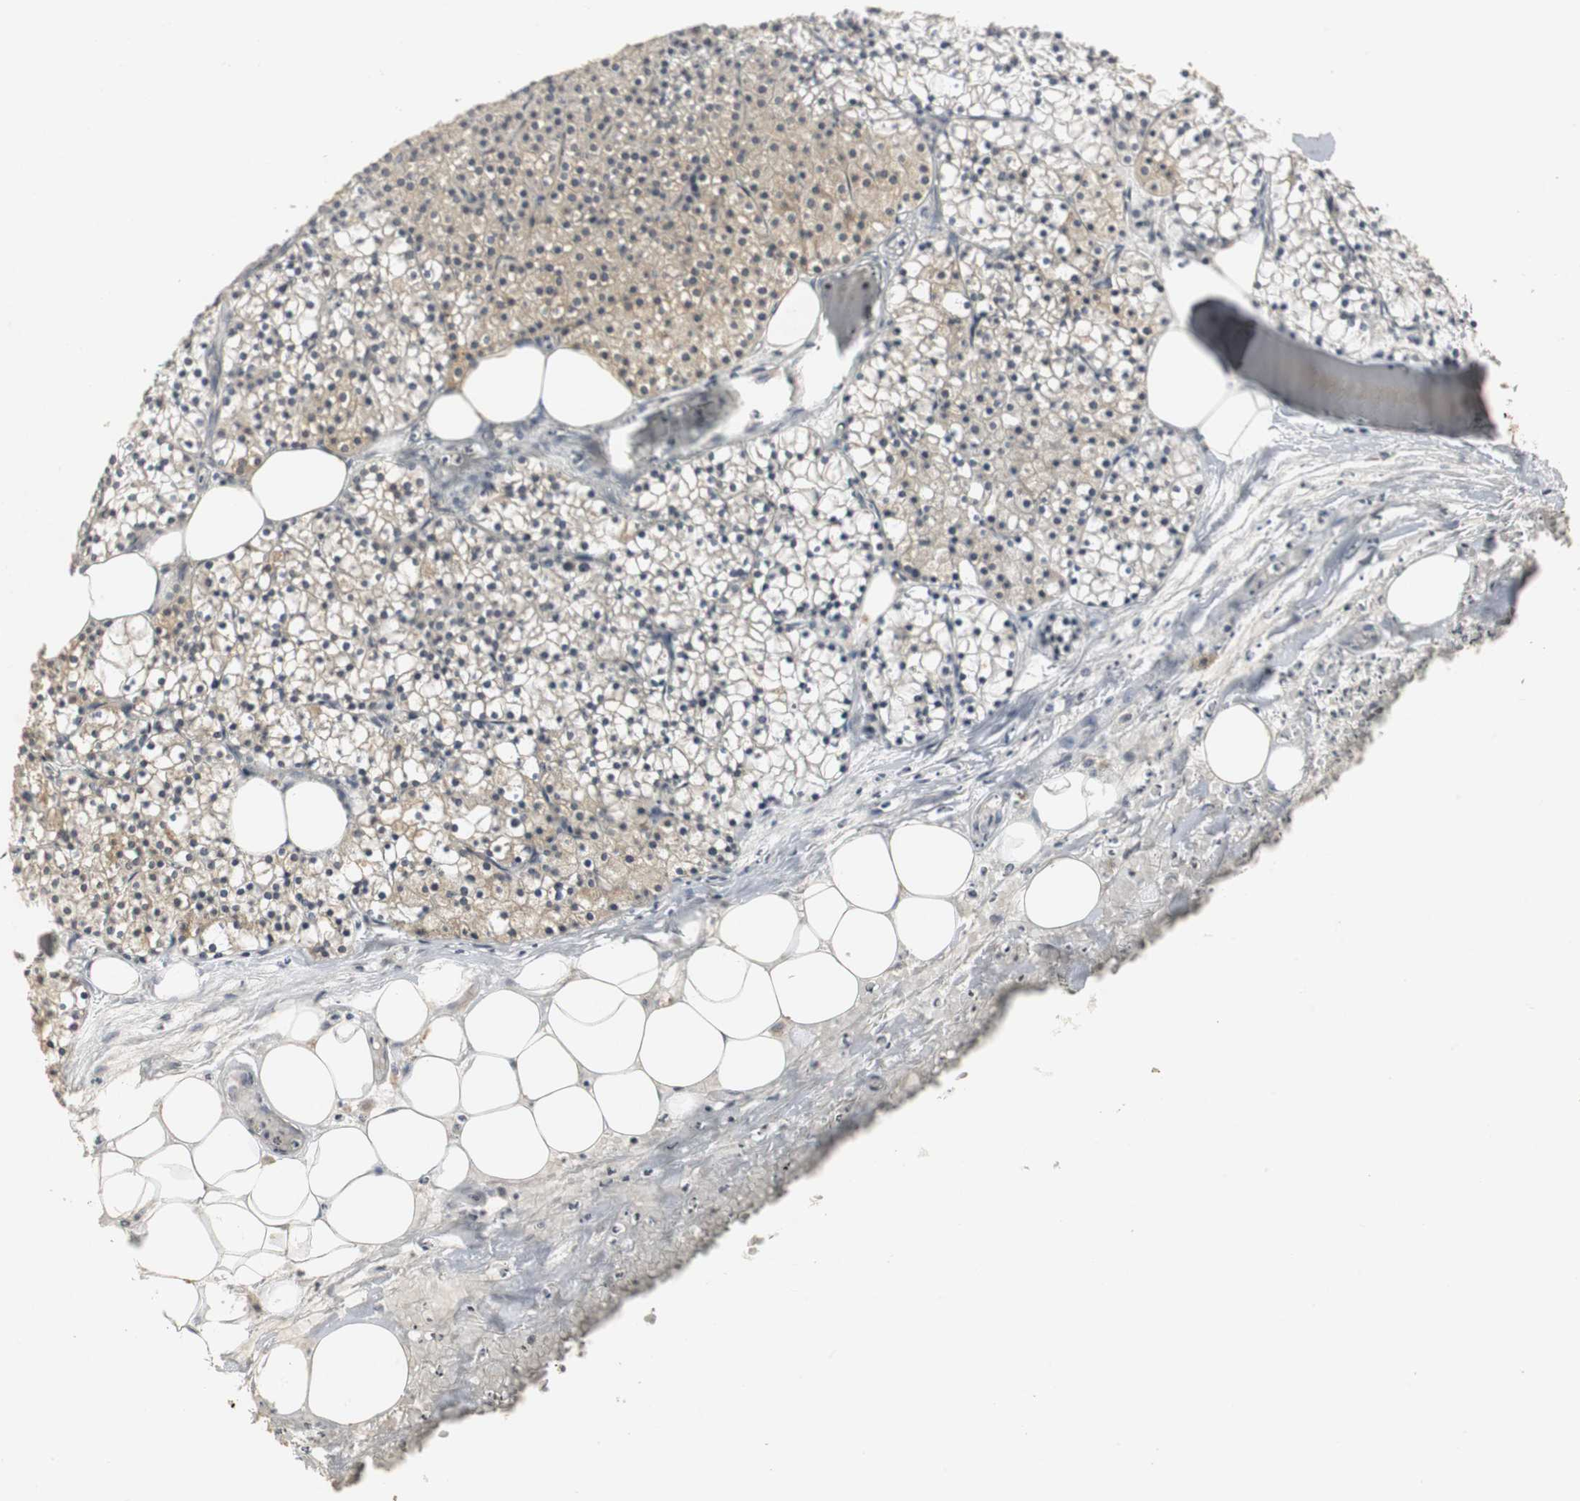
{"staining": {"intensity": "moderate", "quantity": ">75%", "location": "cytoplasmic/membranous,nuclear"}, "tissue": "parathyroid gland", "cell_type": "Glandular cells", "image_type": "normal", "snomed": [{"axis": "morphology", "description": "Normal tissue, NOS"}, {"axis": "topography", "description": "Parathyroid gland"}], "caption": "Immunohistochemistry (IHC) (DAB (3,3'-diaminobenzidine)) staining of normal human parathyroid gland reveals moderate cytoplasmic/membranous,nuclear protein expression in about >75% of glandular cells. (DAB (3,3'-diaminobenzidine) = brown stain, brightfield microscopy at high magnification).", "gene": "ELOA", "patient": {"sex": "female", "age": 63}}